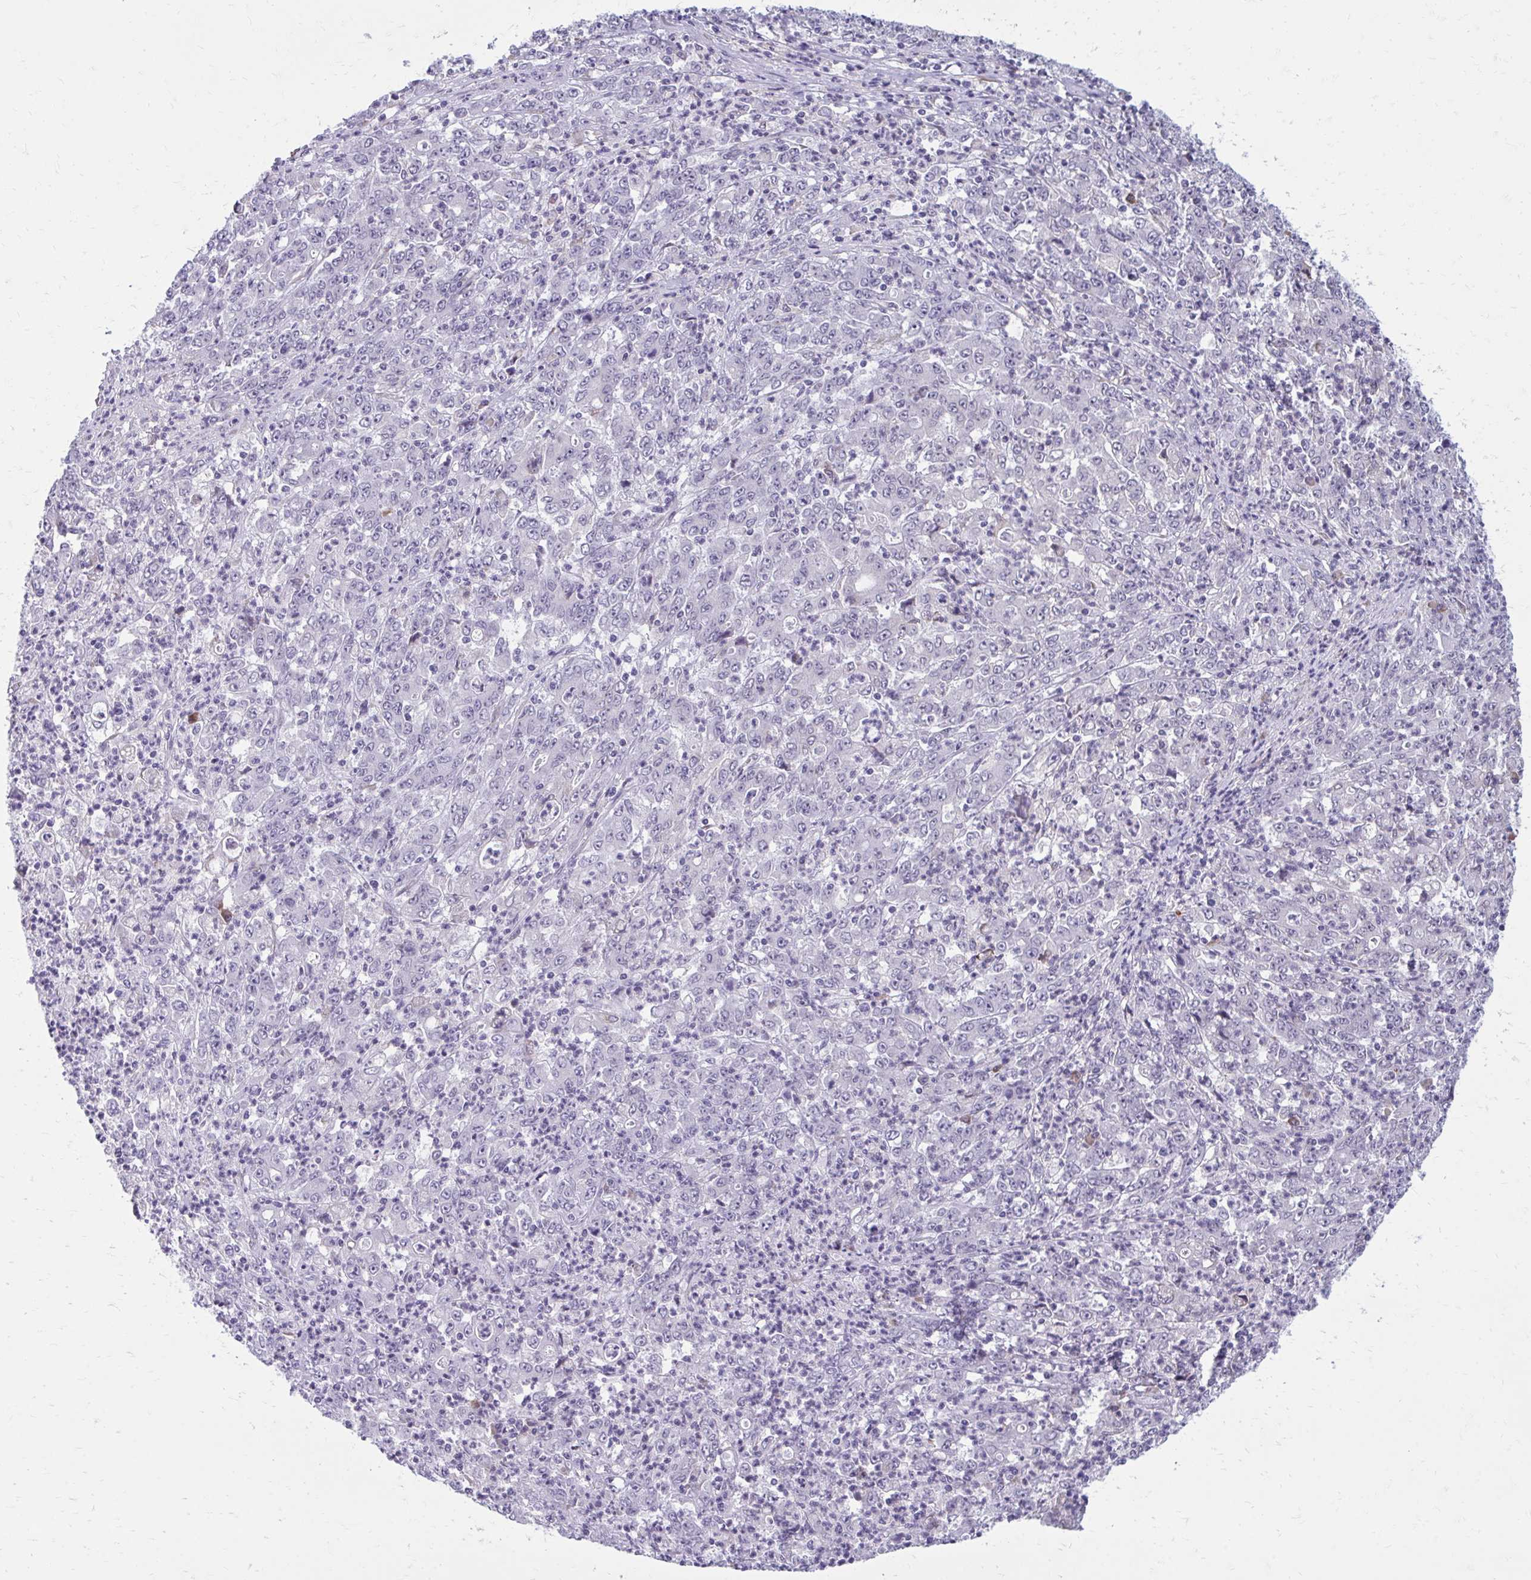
{"staining": {"intensity": "negative", "quantity": "none", "location": "none"}, "tissue": "stomach cancer", "cell_type": "Tumor cells", "image_type": "cancer", "snomed": [{"axis": "morphology", "description": "Adenocarcinoma, NOS"}, {"axis": "topography", "description": "Stomach, lower"}], "caption": "The micrograph exhibits no staining of tumor cells in adenocarcinoma (stomach).", "gene": "PROSER1", "patient": {"sex": "female", "age": 71}}